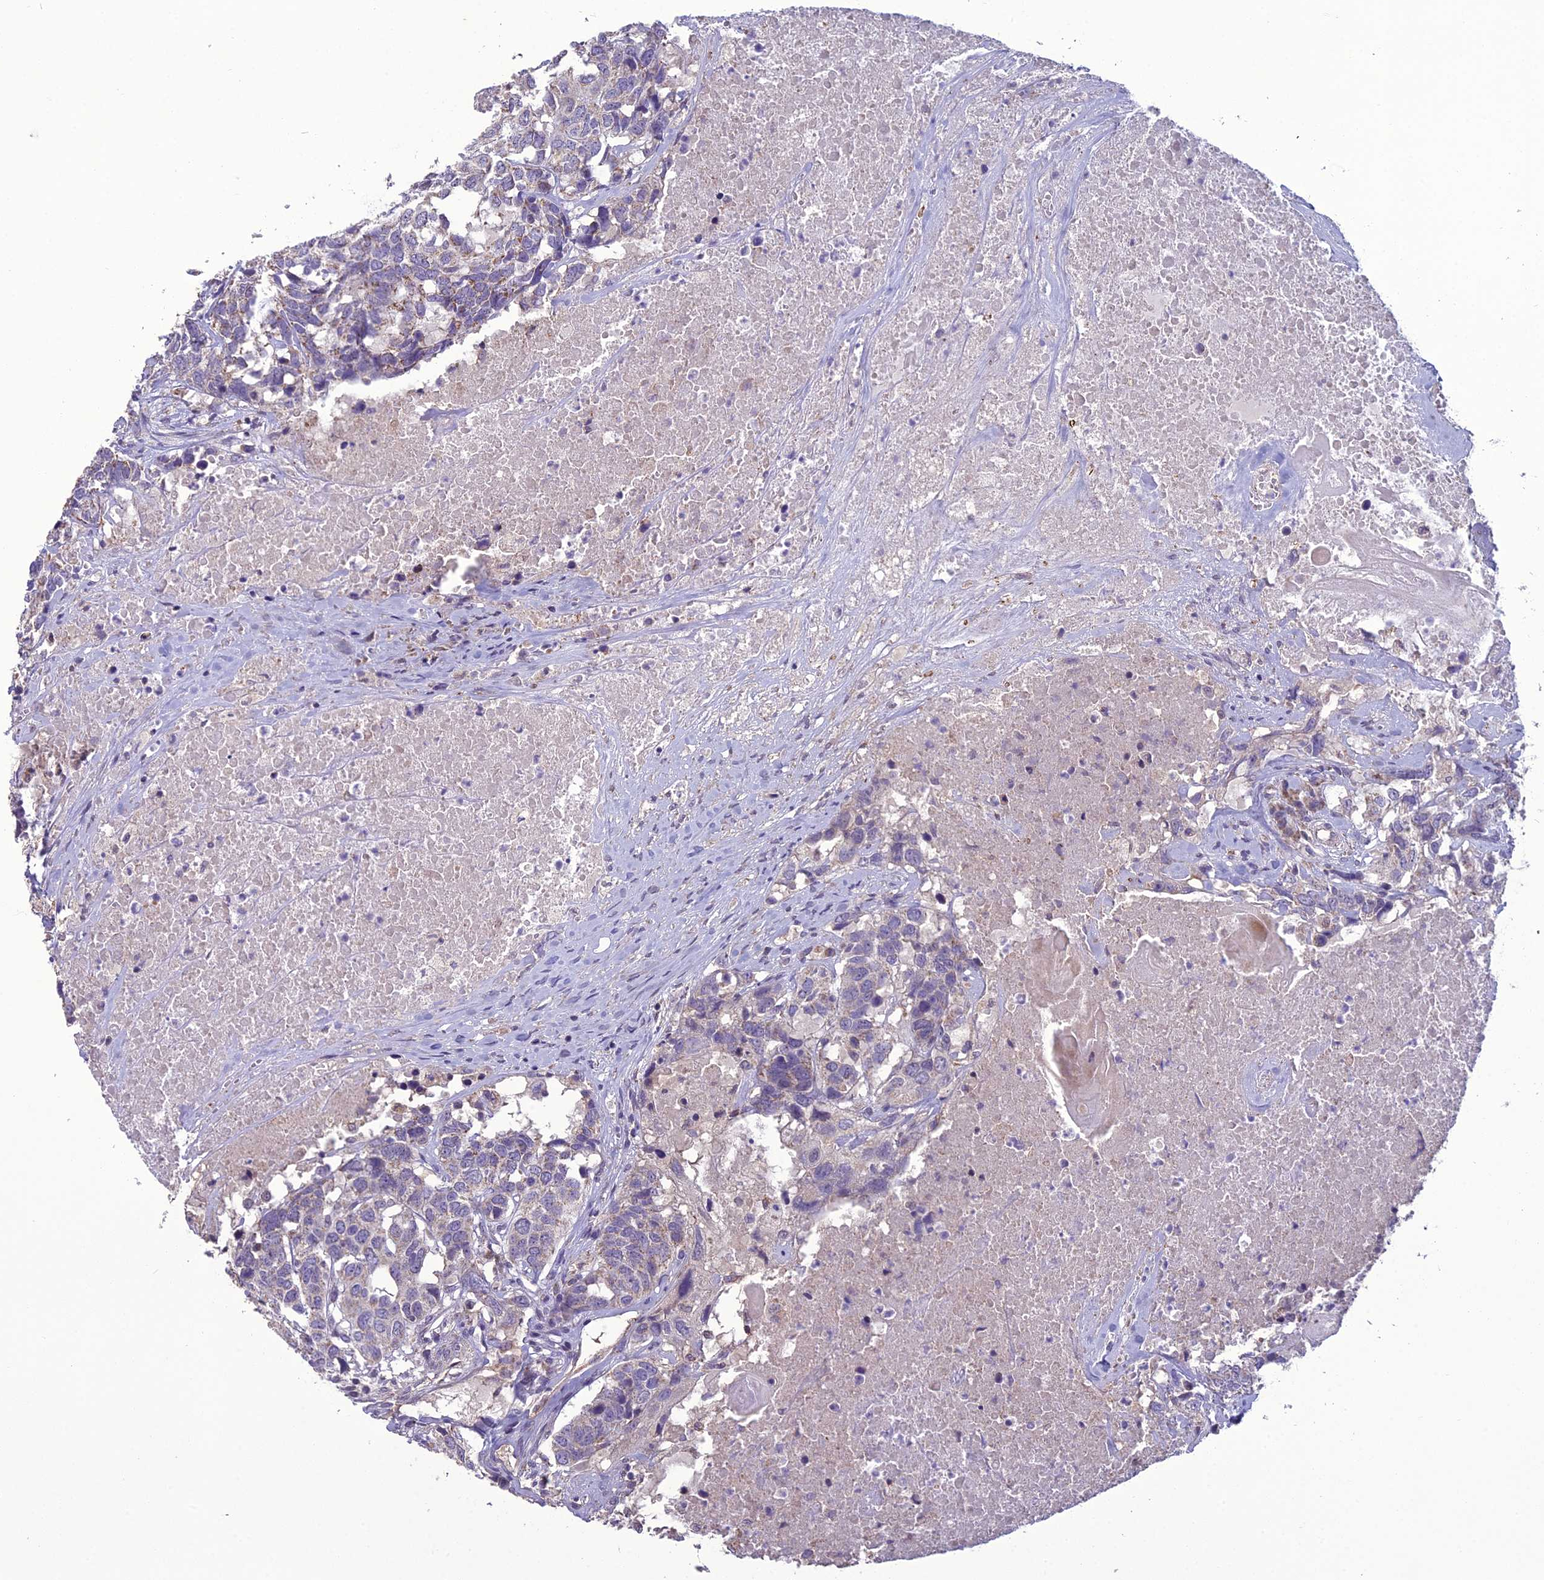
{"staining": {"intensity": "moderate", "quantity": "<25%", "location": "cytoplasmic/membranous"}, "tissue": "head and neck cancer", "cell_type": "Tumor cells", "image_type": "cancer", "snomed": [{"axis": "morphology", "description": "Squamous cell carcinoma, NOS"}, {"axis": "topography", "description": "Head-Neck"}], "caption": "Human squamous cell carcinoma (head and neck) stained with a brown dye demonstrates moderate cytoplasmic/membranous positive expression in about <25% of tumor cells.", "gene": "DUS2", "patient": {"sex": "male", "age": 66}}